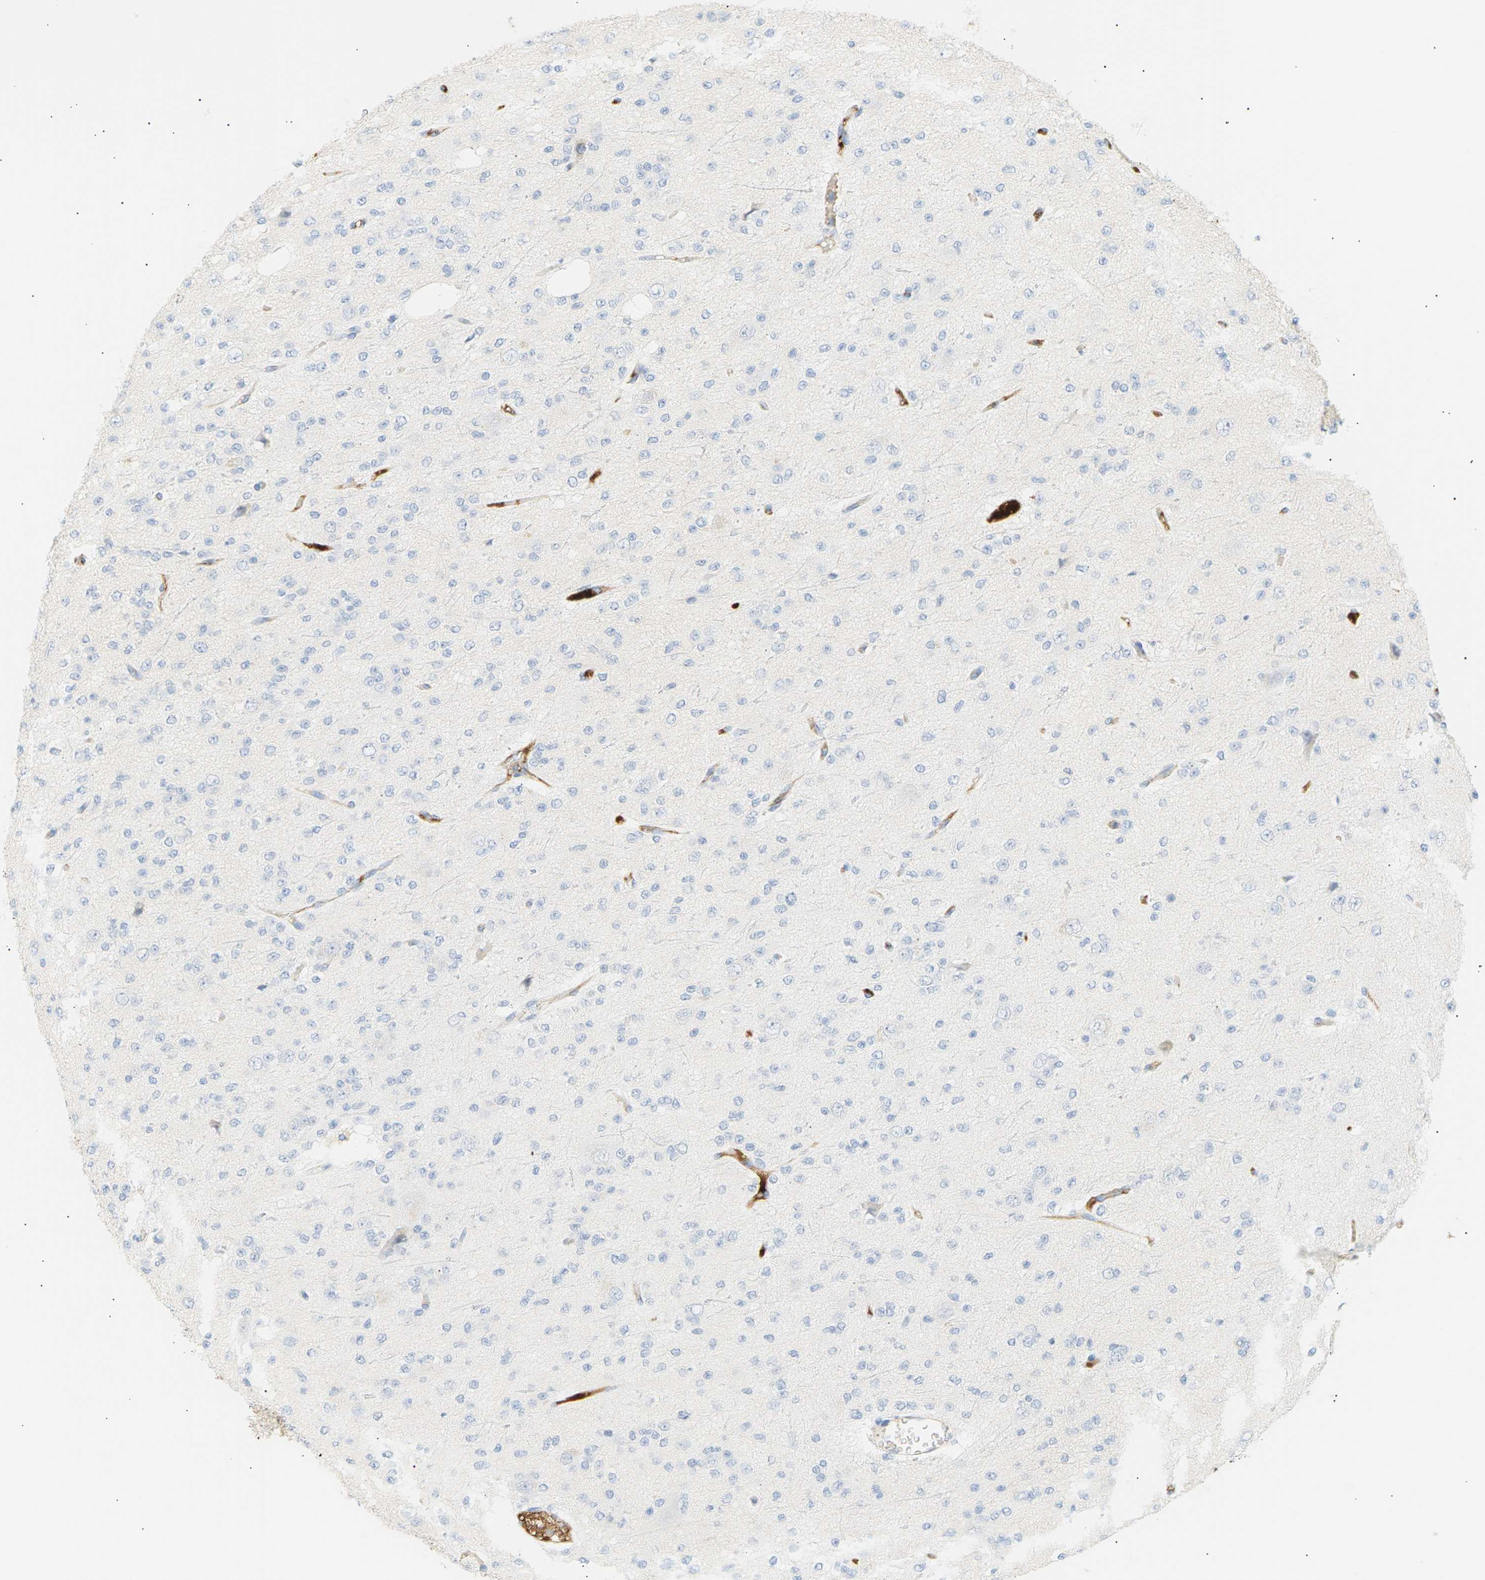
{"staining": {"intensity": "negative", "quantity": "none", "location": "none"}, "tissue": "glioma", "cell_type": "Tumor cells", "image_type": "cancer", "snomed": [{"axis": "morphology", "description": "Glioma, malignant, Low grade"}, {"axis": "topography", "description": "Brain"}], "caption": "DAB (3,3'-diaminobenzidine) immunohistochemical staining of glioma reveals no significant staining in tumor cells.", "gene": "IGLC3", "patient": {"sex": "male", "age": 38}}